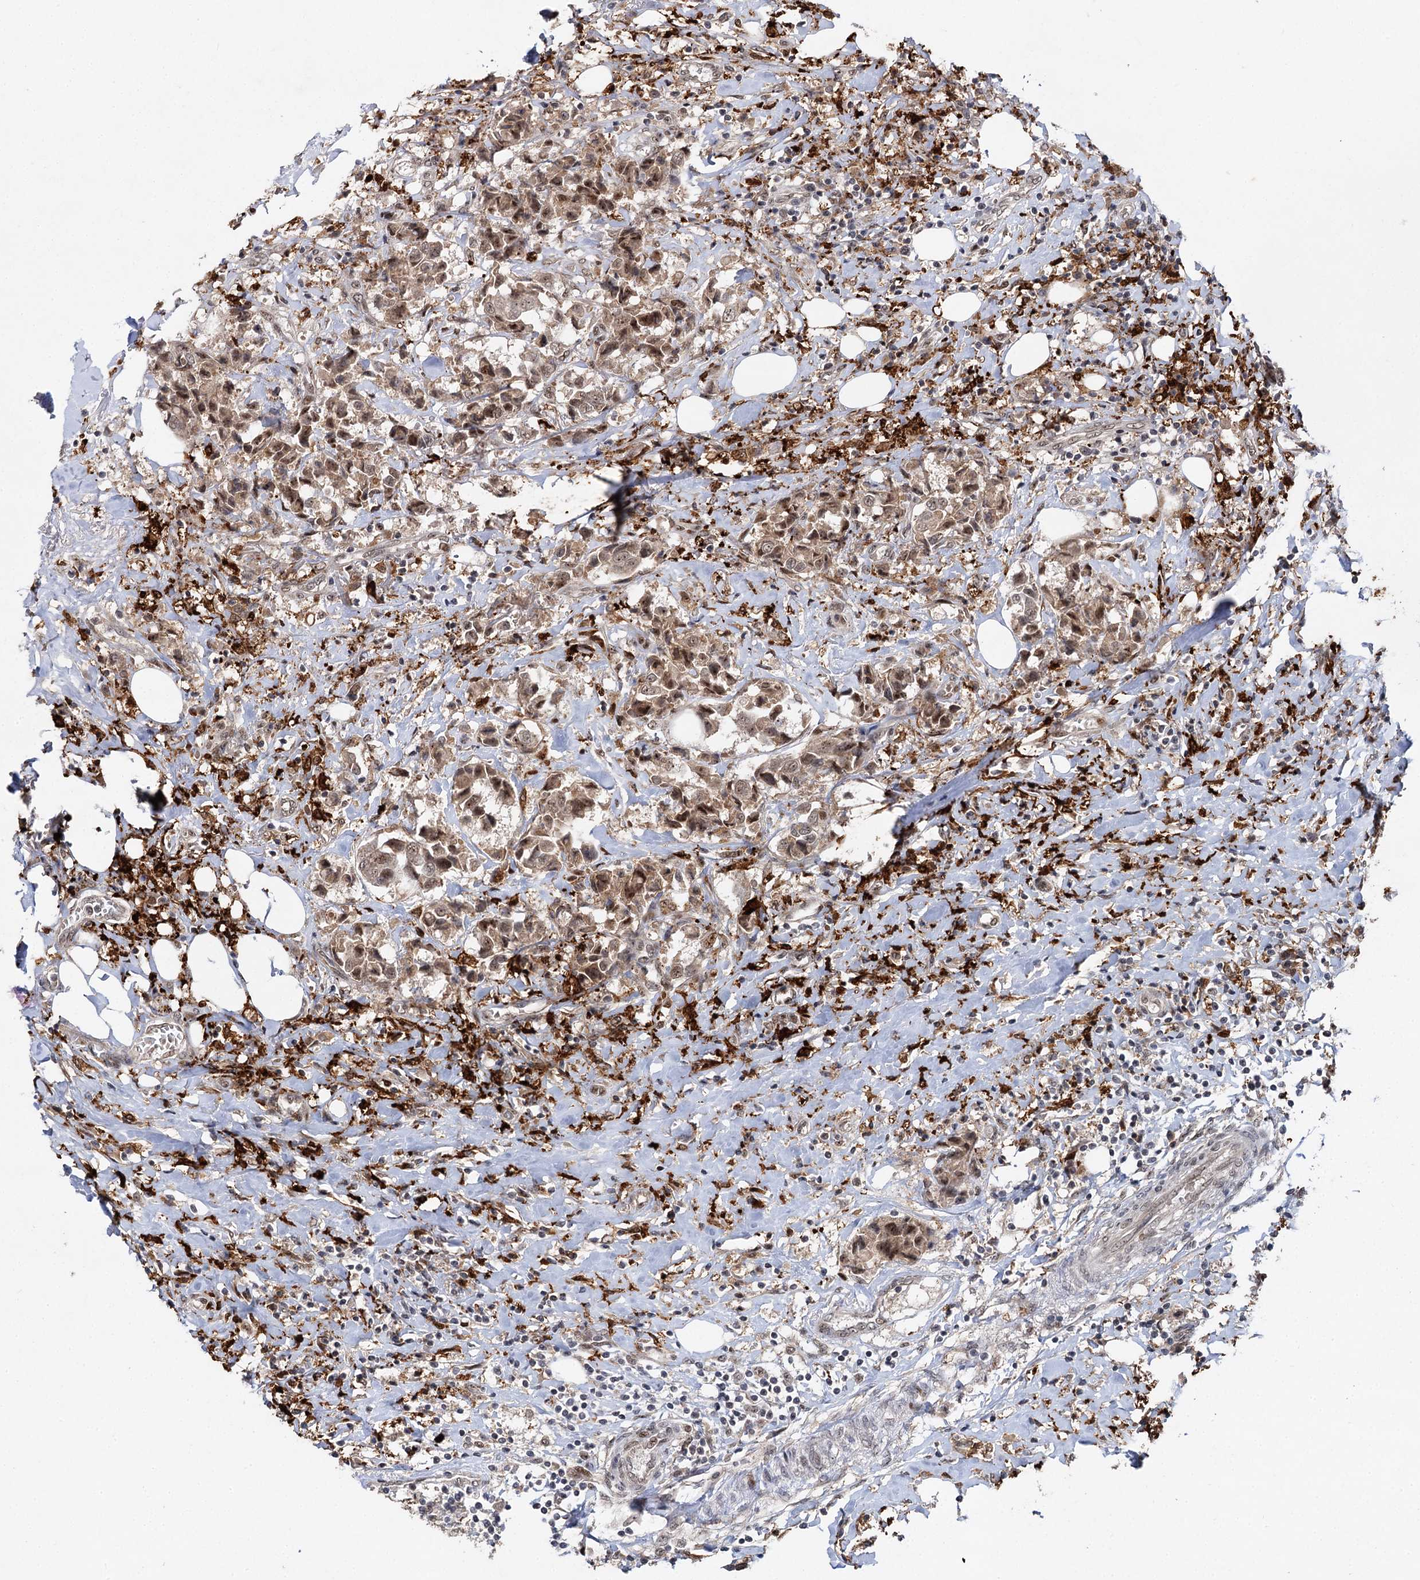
{"staining": {"intensity": "moderate", "quantity": ">75%", "location": "nuclear"}, "tissue": "breast cancer", "cell_type": "Tumor cells", "image_type": "cancer", "snomed": [{"axis": "morphology", "description": "Duct carcinoma"}, {"axis": "topography", "description": "Breast"}], "caption": "Approximately >75% of tumor cells in human breast invasive ductal carcinoma exhibit moderate nuclear protein staining as visualized by brown immunohistochemical staining.", "gene": "BUD13", "patient": {"sex": "female", "age": 80}}